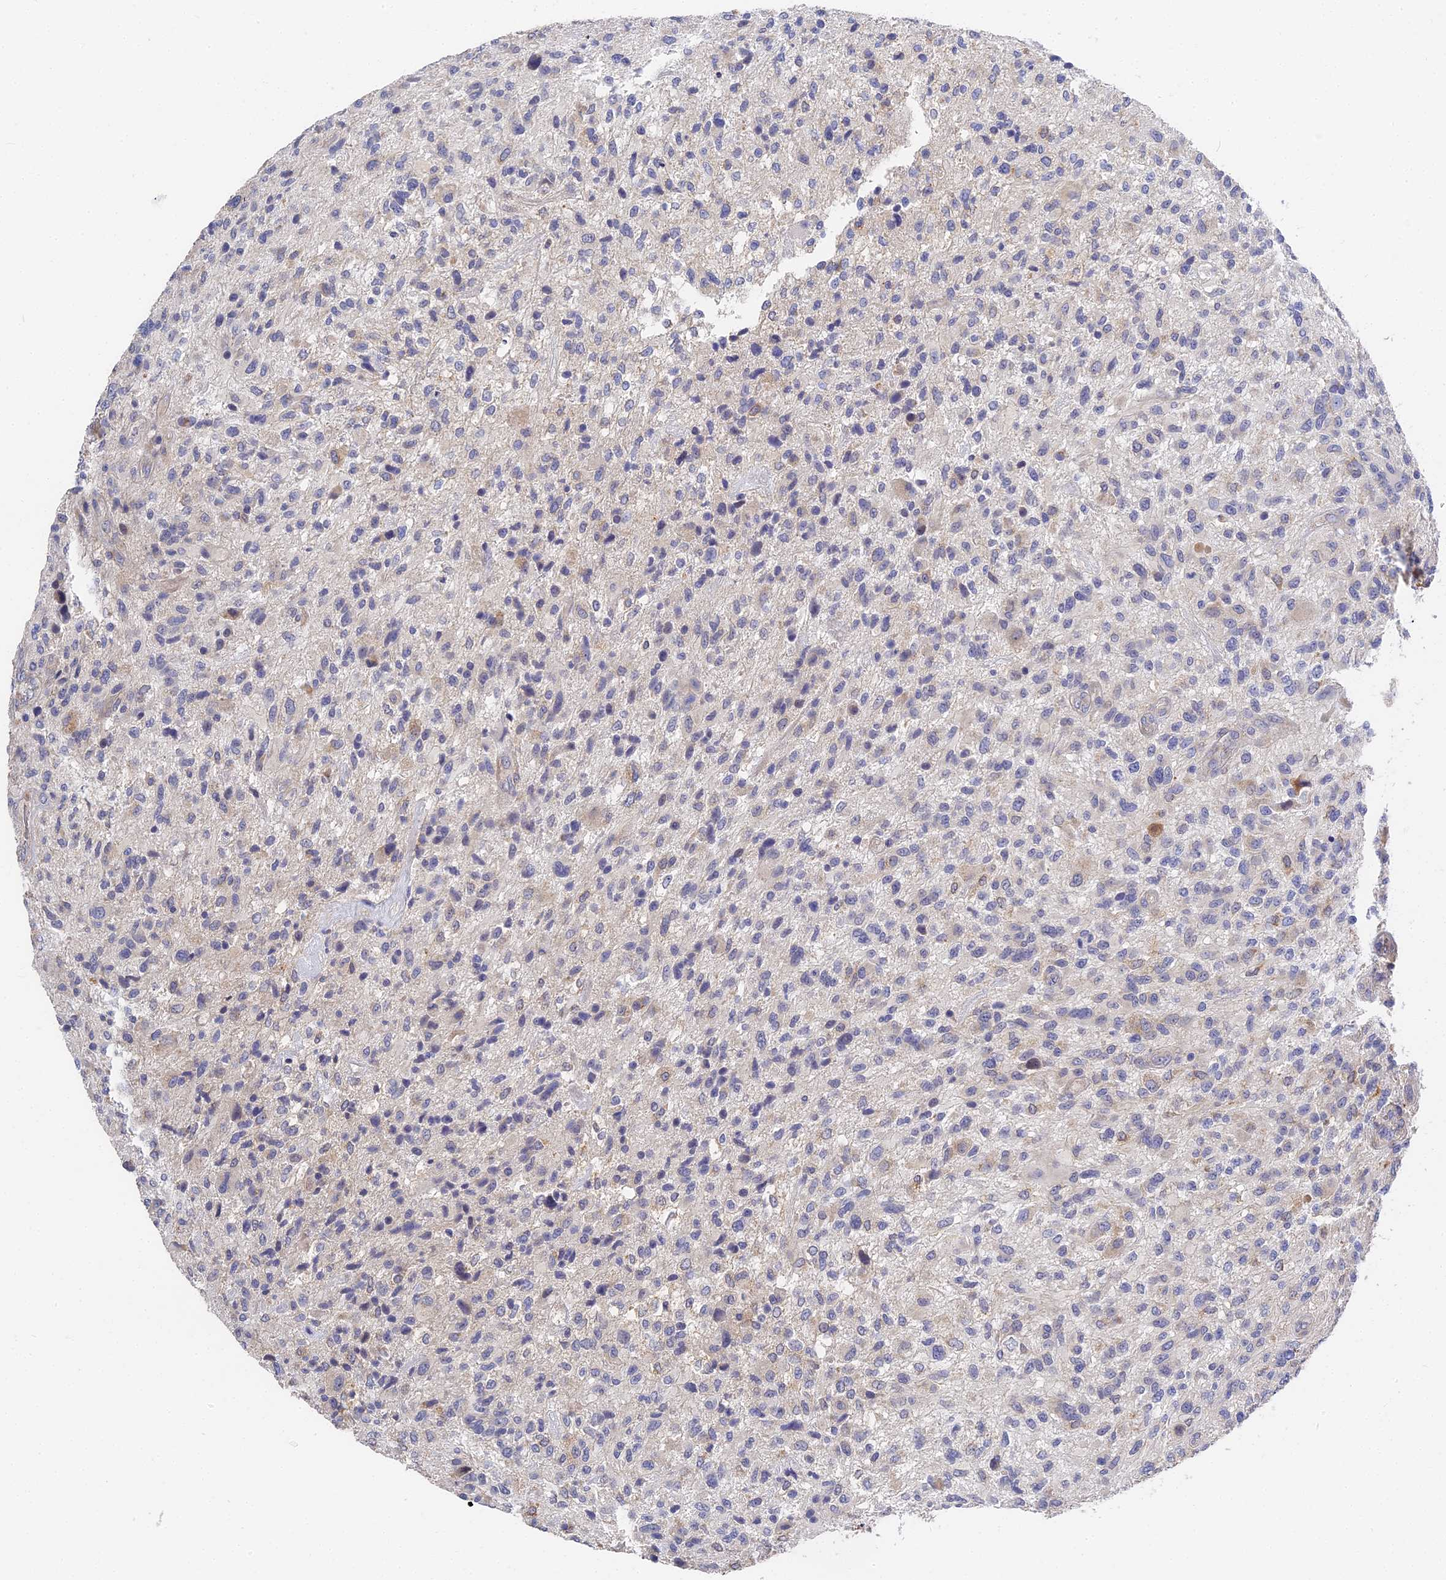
{"staining": {"intensity": "negative", "quantity": "none", "location": "none"}, "tissue": "glioma", "cell_type": "Tumor cells", "image_type": "cancer", "snomed": [{"axis": "morphology", "description": "Glioma, malignant, High grade"}, {"axis": "topography", "description": "Brain"}], "caption": "High magnification brightfield microscopy of high-grade glioma (malignant) stained with DAB (3,3'-diaminobenzidine) (brown) and counterstained with hematoxylin (blue): tumor cells show no significant staining.", "gene": "CCDC113", "patient": {"sex": "male", "age": 47}}